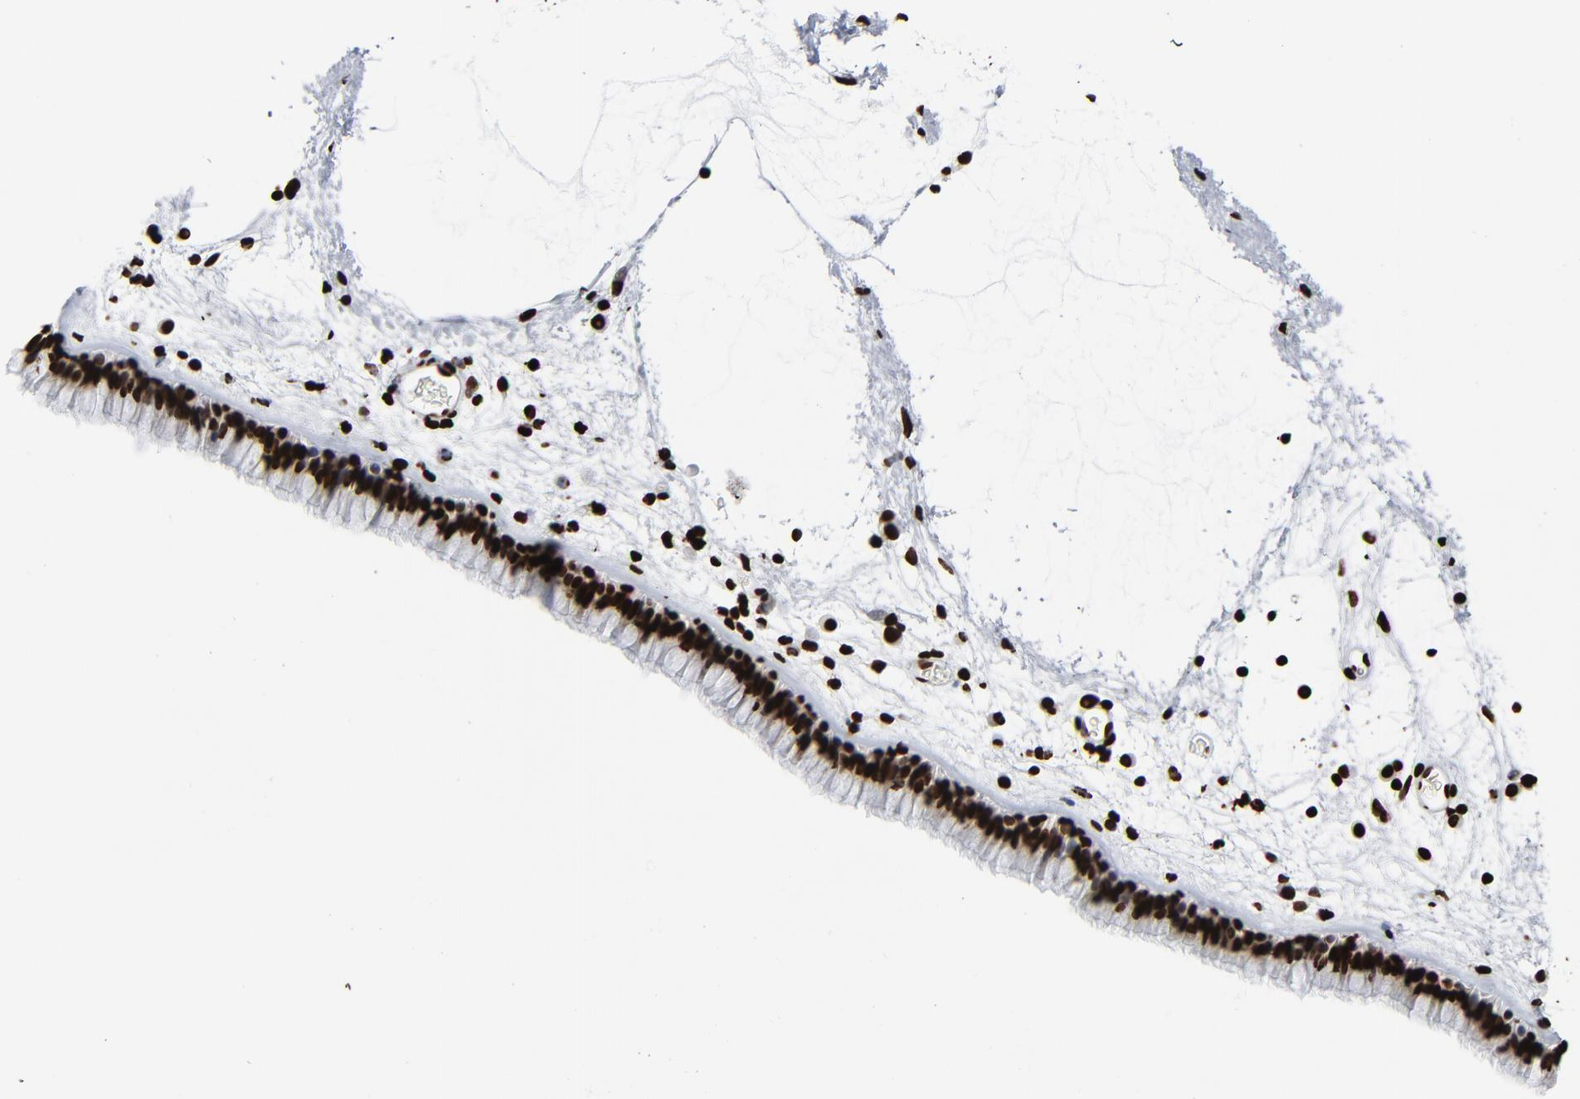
{"staining": {"intensity": "strong", "quantity": ">75%", "location": "nuclear"}, "tissue": "nasopharynx", "cell_type": "Respiratory epithelial cells", "image_type": "normal", "snomed": [{"axis": "morphology", "description": "Normal tissue, NOS"}, {"axis": "morphology", "description": "Inflammation, NOS"}, {"axis": "topography", "description": "Nasopharynx"}], "caption": "Protein expression analysis of unremarkable human nasopharynx reveals strong nuclear staining in approximately >75% of respiratory epithelial cells. Immunohistochemistry (ihc) stains the protein of interest in brown and the nuclei are stained blue.", "gene": "H3", "patient": {"sex": "male", "age": 48}}